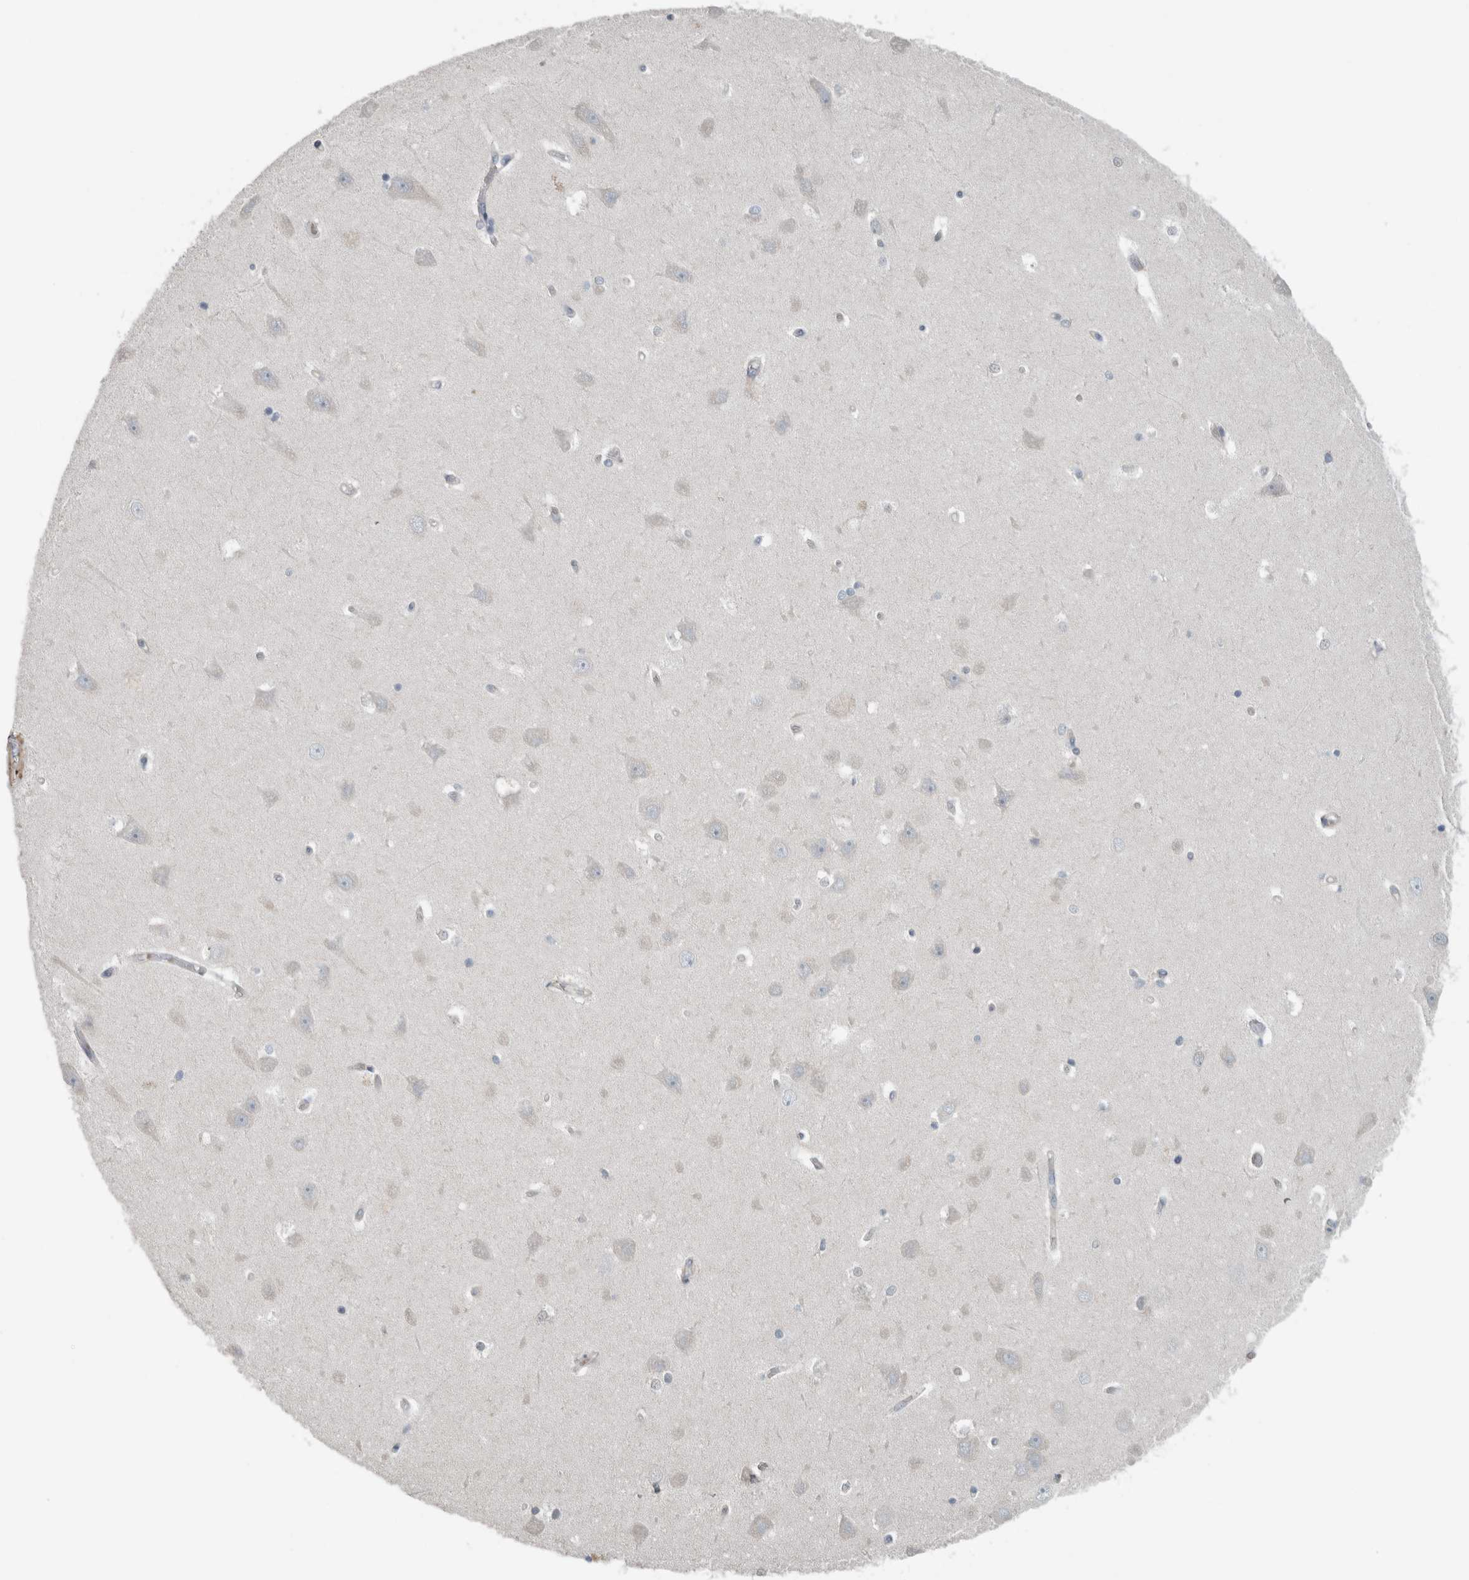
{"staining": {"intensity": "negative", "quantity": "none", "location": "none"}, "tissue": "hippocampus", "cell_type": "Glial cells", "image_type": "normal", "snomed": [{"axis": "morphology", "description": "Normal tissue, NOS"}, {"axis": "topography", "description": "Hippocampus"}], "caption": "An IHC image of normal hippocampus is shown. There is no staining in glial cells of hippocampus. (IHC, brightfield microscopy, high magnification).", "gene": "JADE2", "patient": {"sex": "male", "age": 45}}